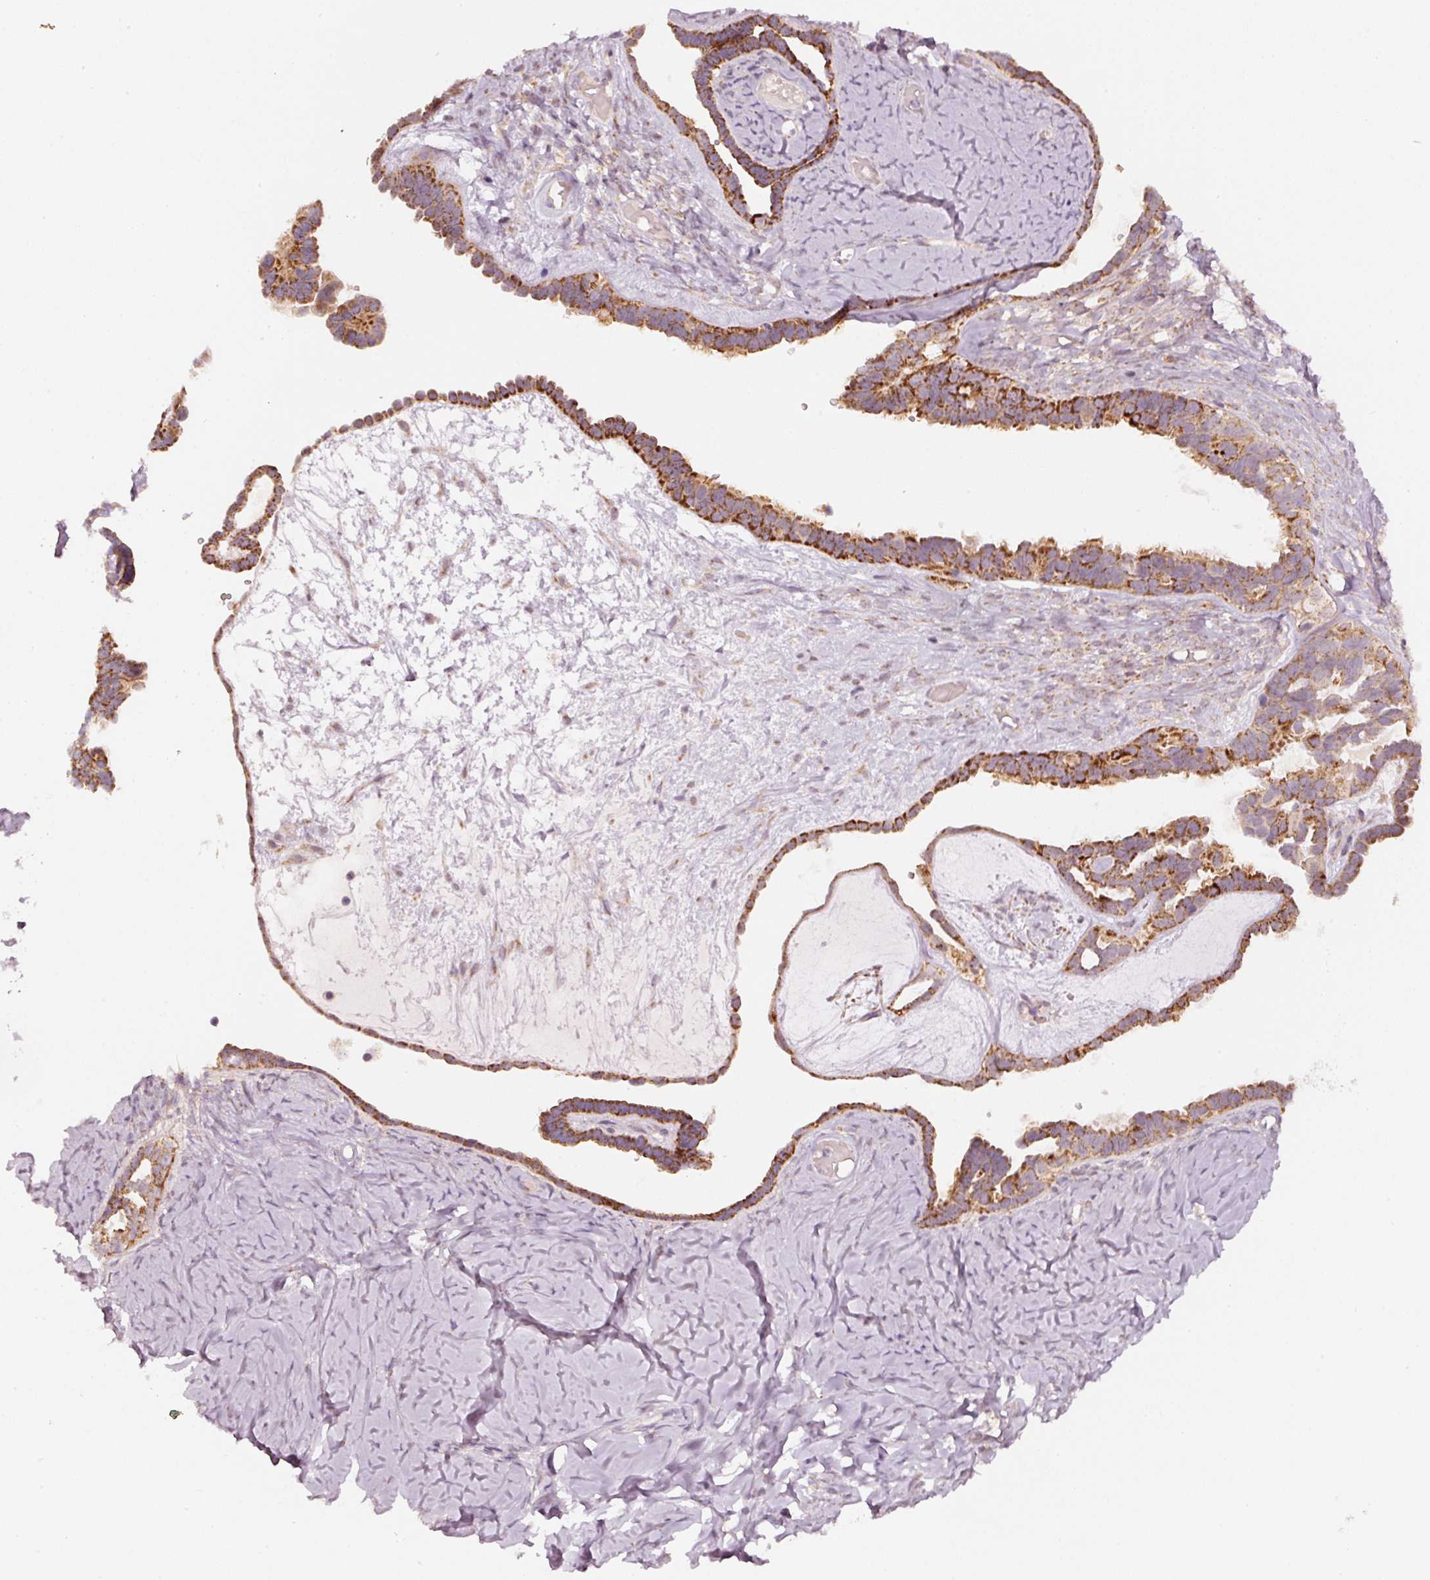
{"staining": {"intensity": "strong", "quantity": ">75%", "location": "cytoplasmic/membranous"}, "tissue": "ovarian cancer", "cell_type": "Tumor cells", "image_type": "cancer", "snomed": [{"axis": "morphology", "description": "Cystadenocarcinoma, serous, NOS"}, {"axis": "topography", "description": "Ovary"}], "caption": "Strong cytoplasmic/membranous protein staining is present in approximately >75% of tumor cells in serous cystadenocarcinoma (ovarian).", "gene": "ARHGAP22", "patient": {"sex": "female", "age": 69}}